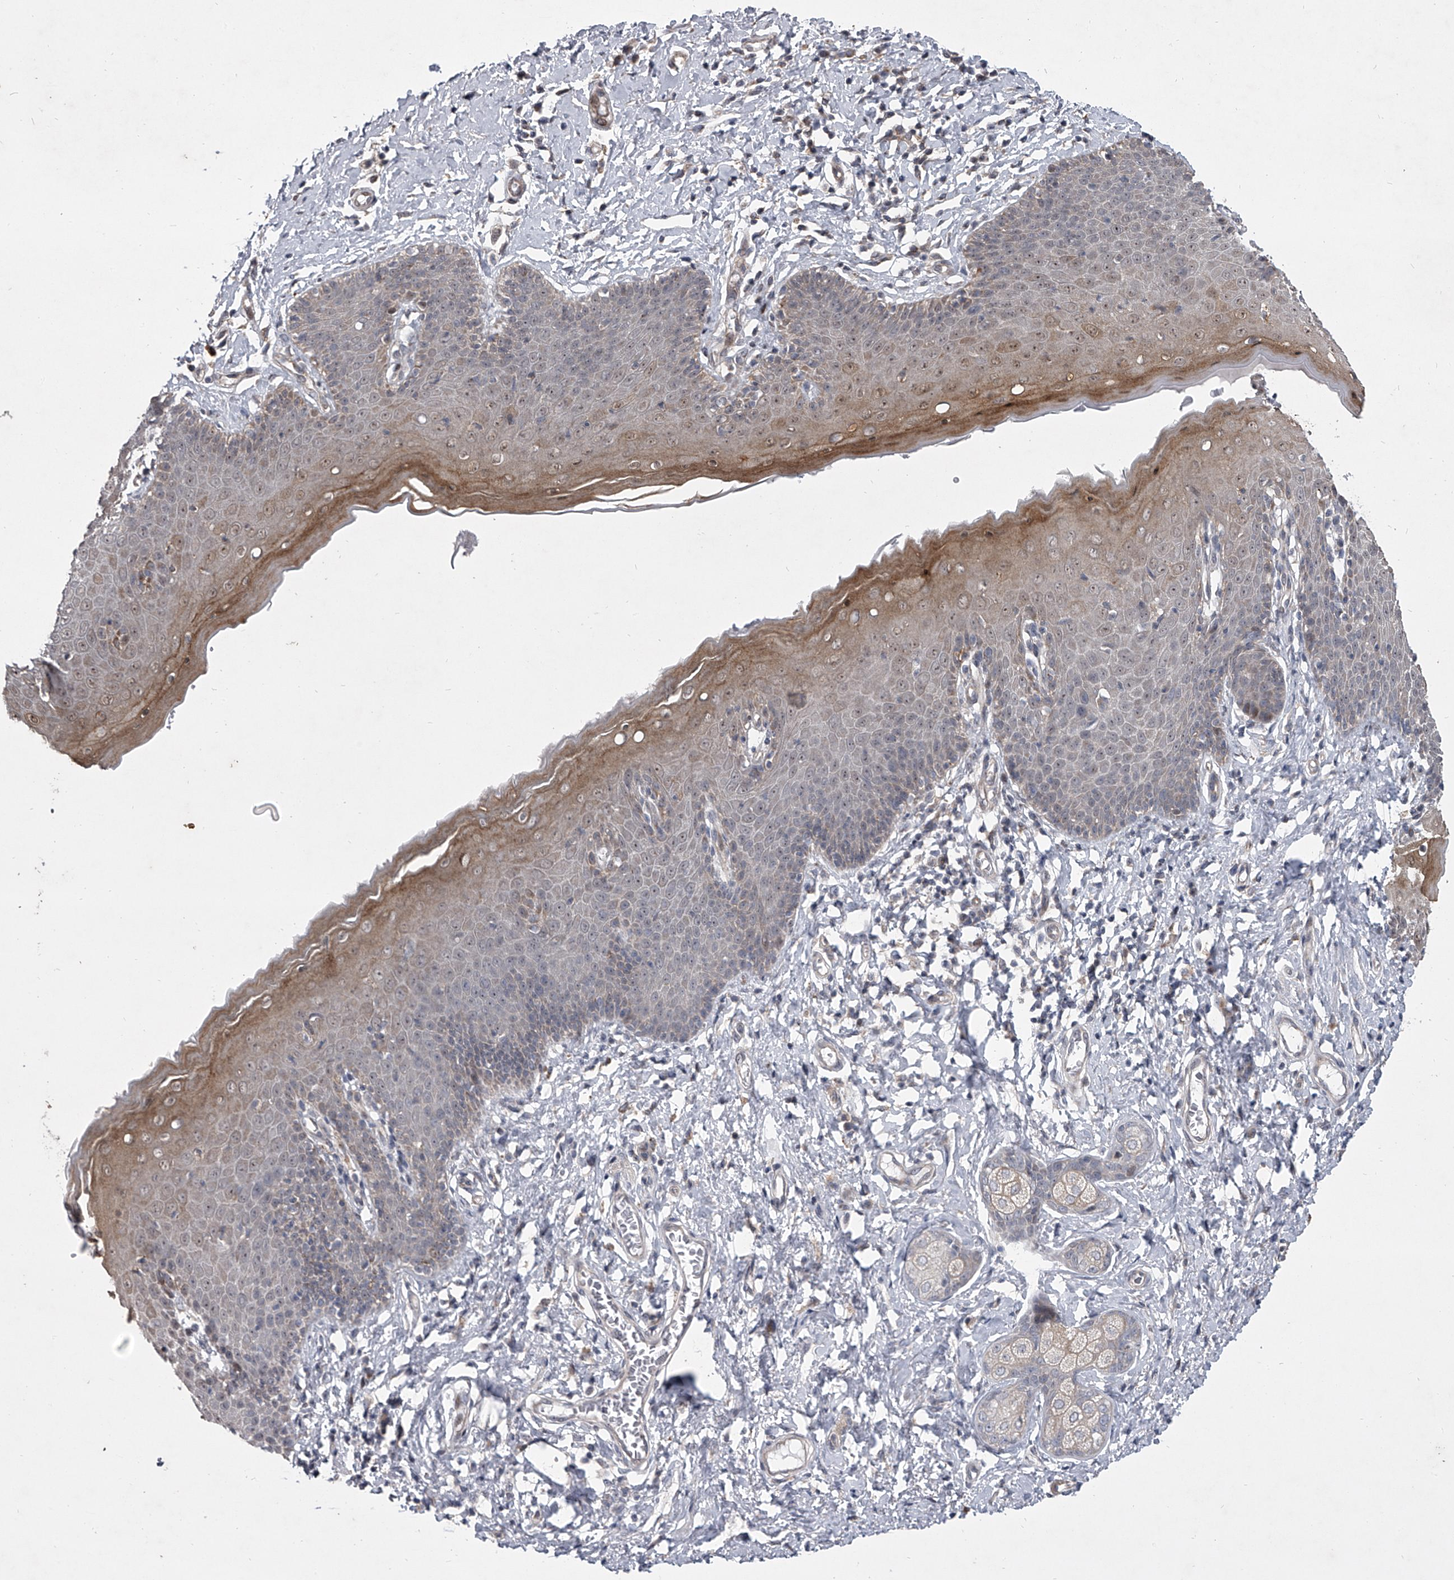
{"staining": {"intensity": "moderate", "quantity": "25%-75%", "location": "cytoplasmic/membranous"}, "tissue": "skin", "cell_type": "Epidermal cells", "image_type": "normal", "snomed": [{"axis": "morphology", "description": "Normal tissue, NOS"}, {"axis": "topography", "description": "Vulva"}], "caption": "Moderate cytoplasmic/membranous staining for a protein is present in approximately 25%-75% of epidermal cells of benign skin using immunohistochemistry (IHC).", "gene": "HEATR6", "patient": {"sex": "female", "age": 66}}